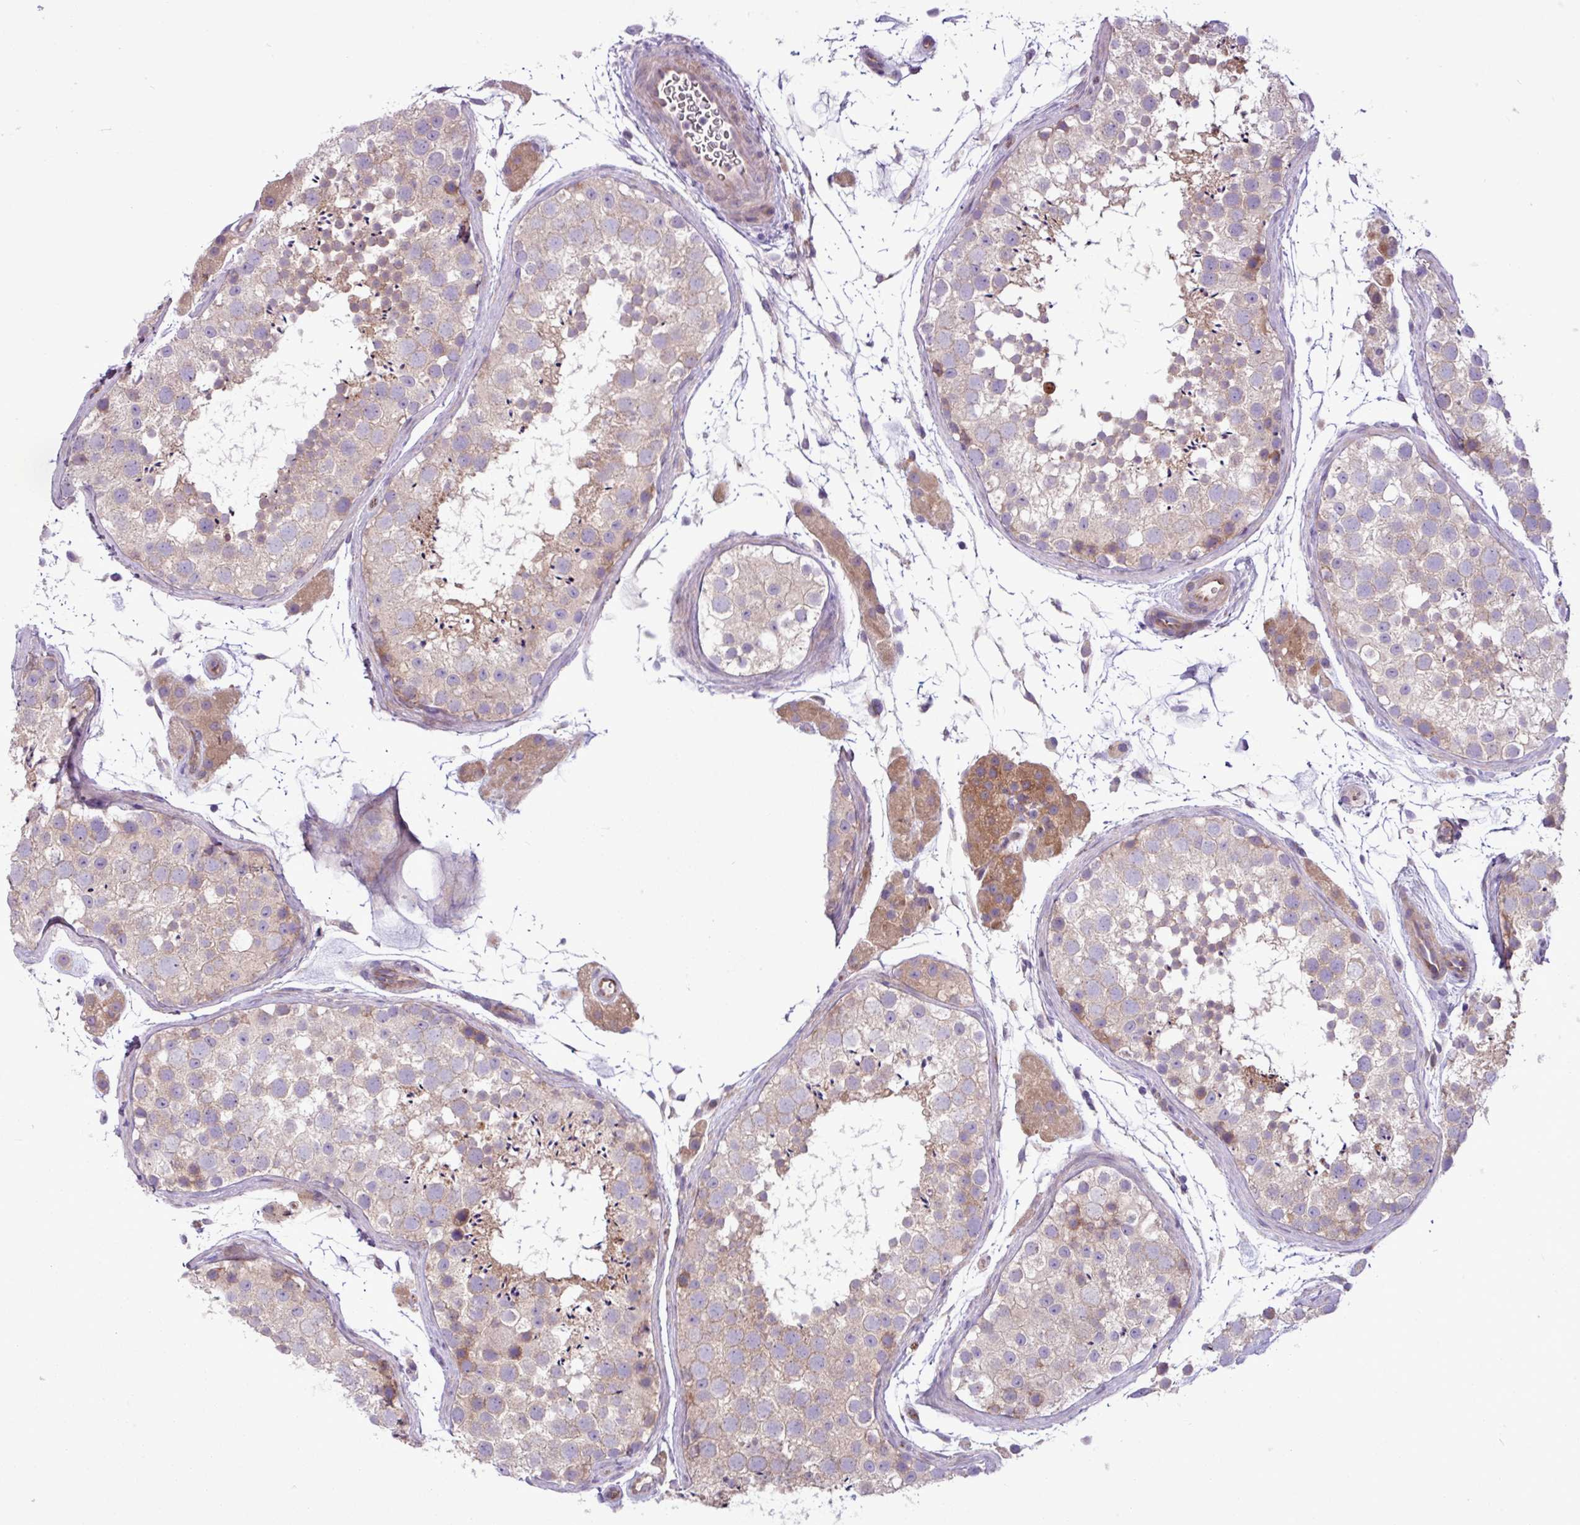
{"staining": {"intensity": "moderate", "quantity": "<25%", "location": "cytoplasmic/membranous"}, "tissue": "testis", "cell_type": "Cells in seminiferous ducts", "image_type": "normal", "snomed": [{"axis": "morphology", "description": "Normal tissue, NOS"}, {"axis": "topography", "description": "Testis"}], "caption": "Protein expression analysis of normal testis shows moderate cytoplasmic/membranous staining in about <25% of cells in seminiferous ducts.", "gene": "MROH2A", "patient": {"sex": "male", "age": 41}}